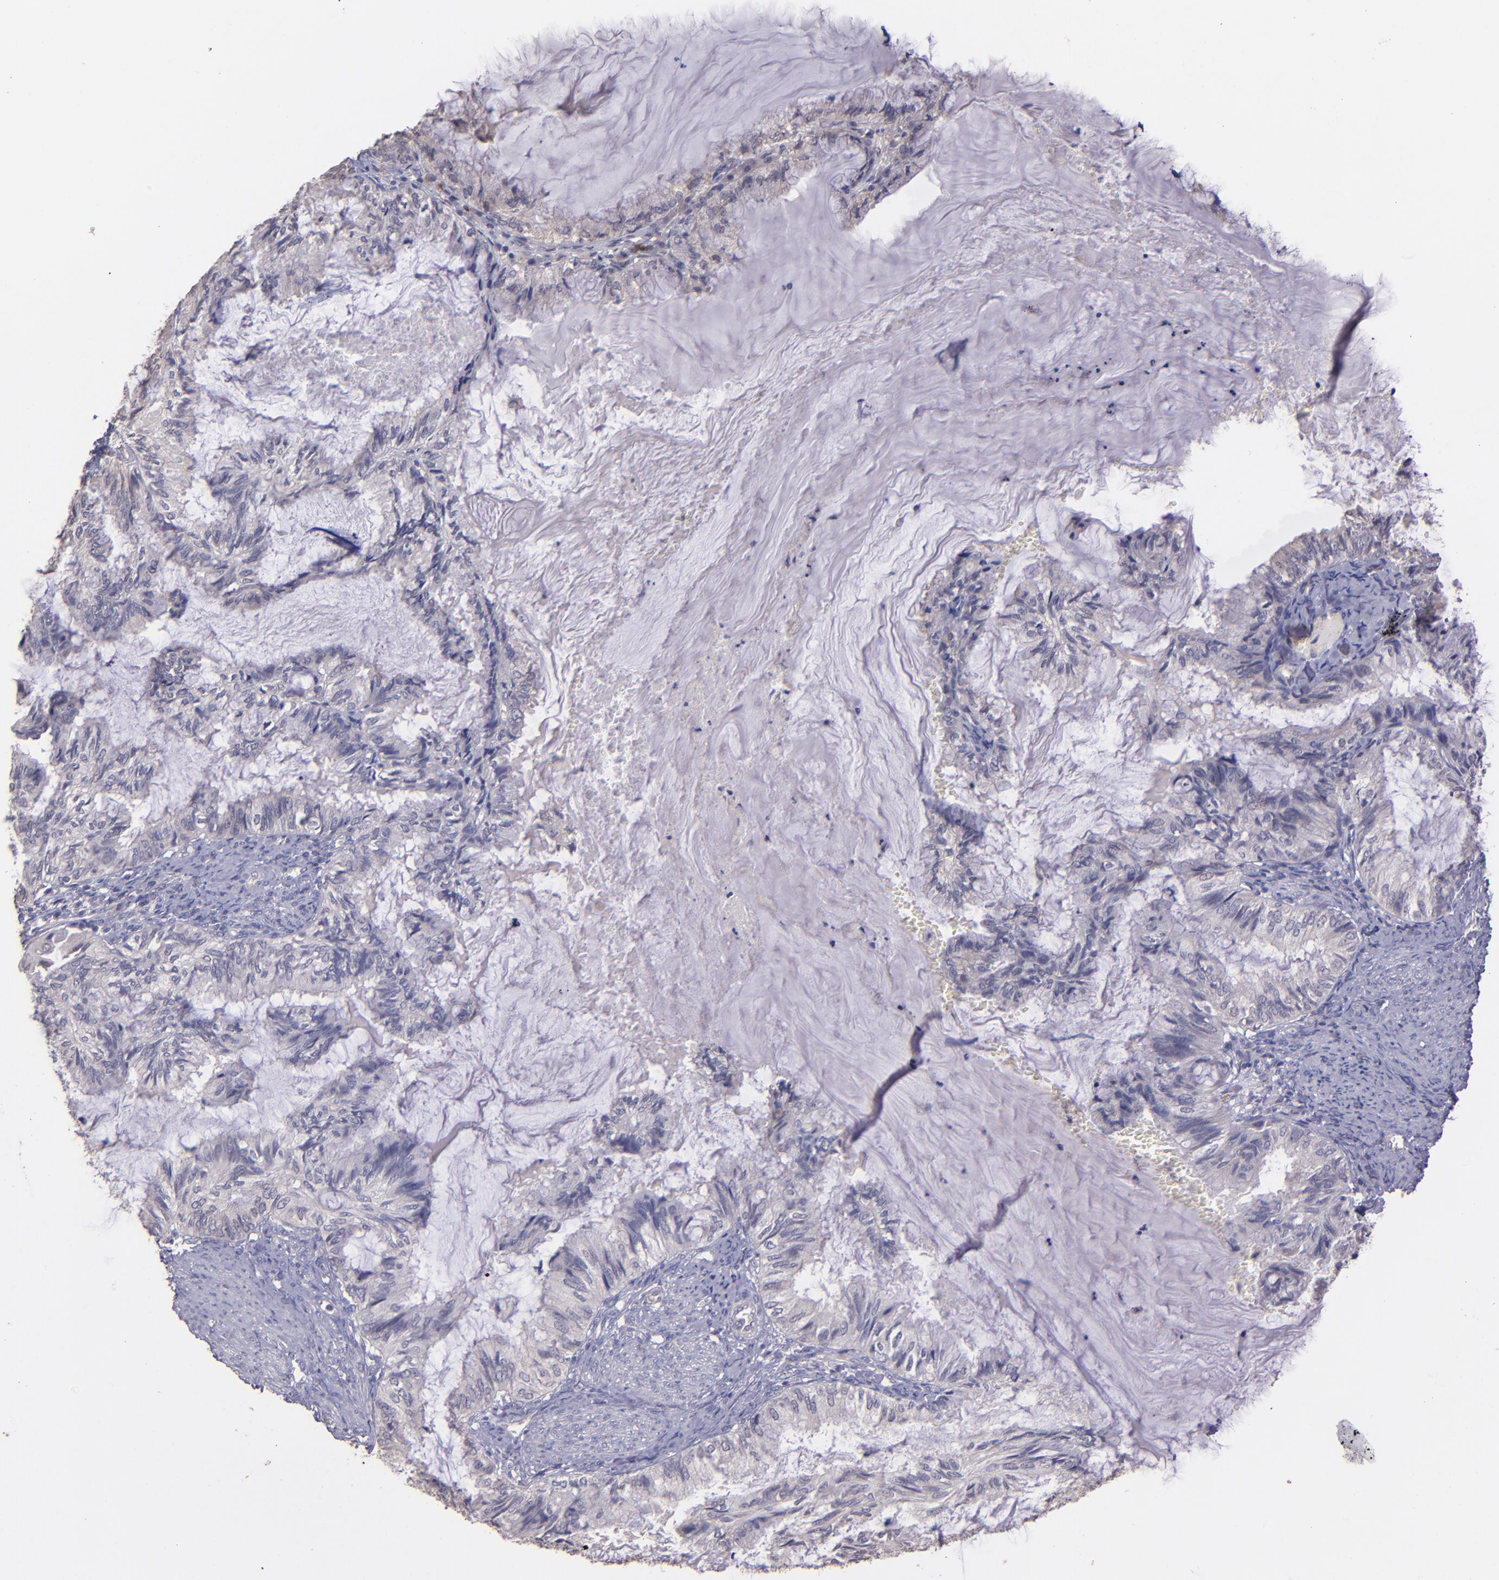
{"staining": {"intensity": "weak", "quantity": "<25%", "location": "cytoplasmic/membranous"}, "tissue": "endometrial cancer", "cell_type": "Tumor cells", "image_type": "cancer", "snomed": [{"axis": "morphology", "description": "Adenocarcinoma, NOS"}, {"axis": "topography", "description": "Endometrium"}], "caption": "Tumor cells show no significant staining in endometrial cancer (adenocarcinoma).", "gene": "NUP62CL", "patient": {"sex": "female", "age": 86}}